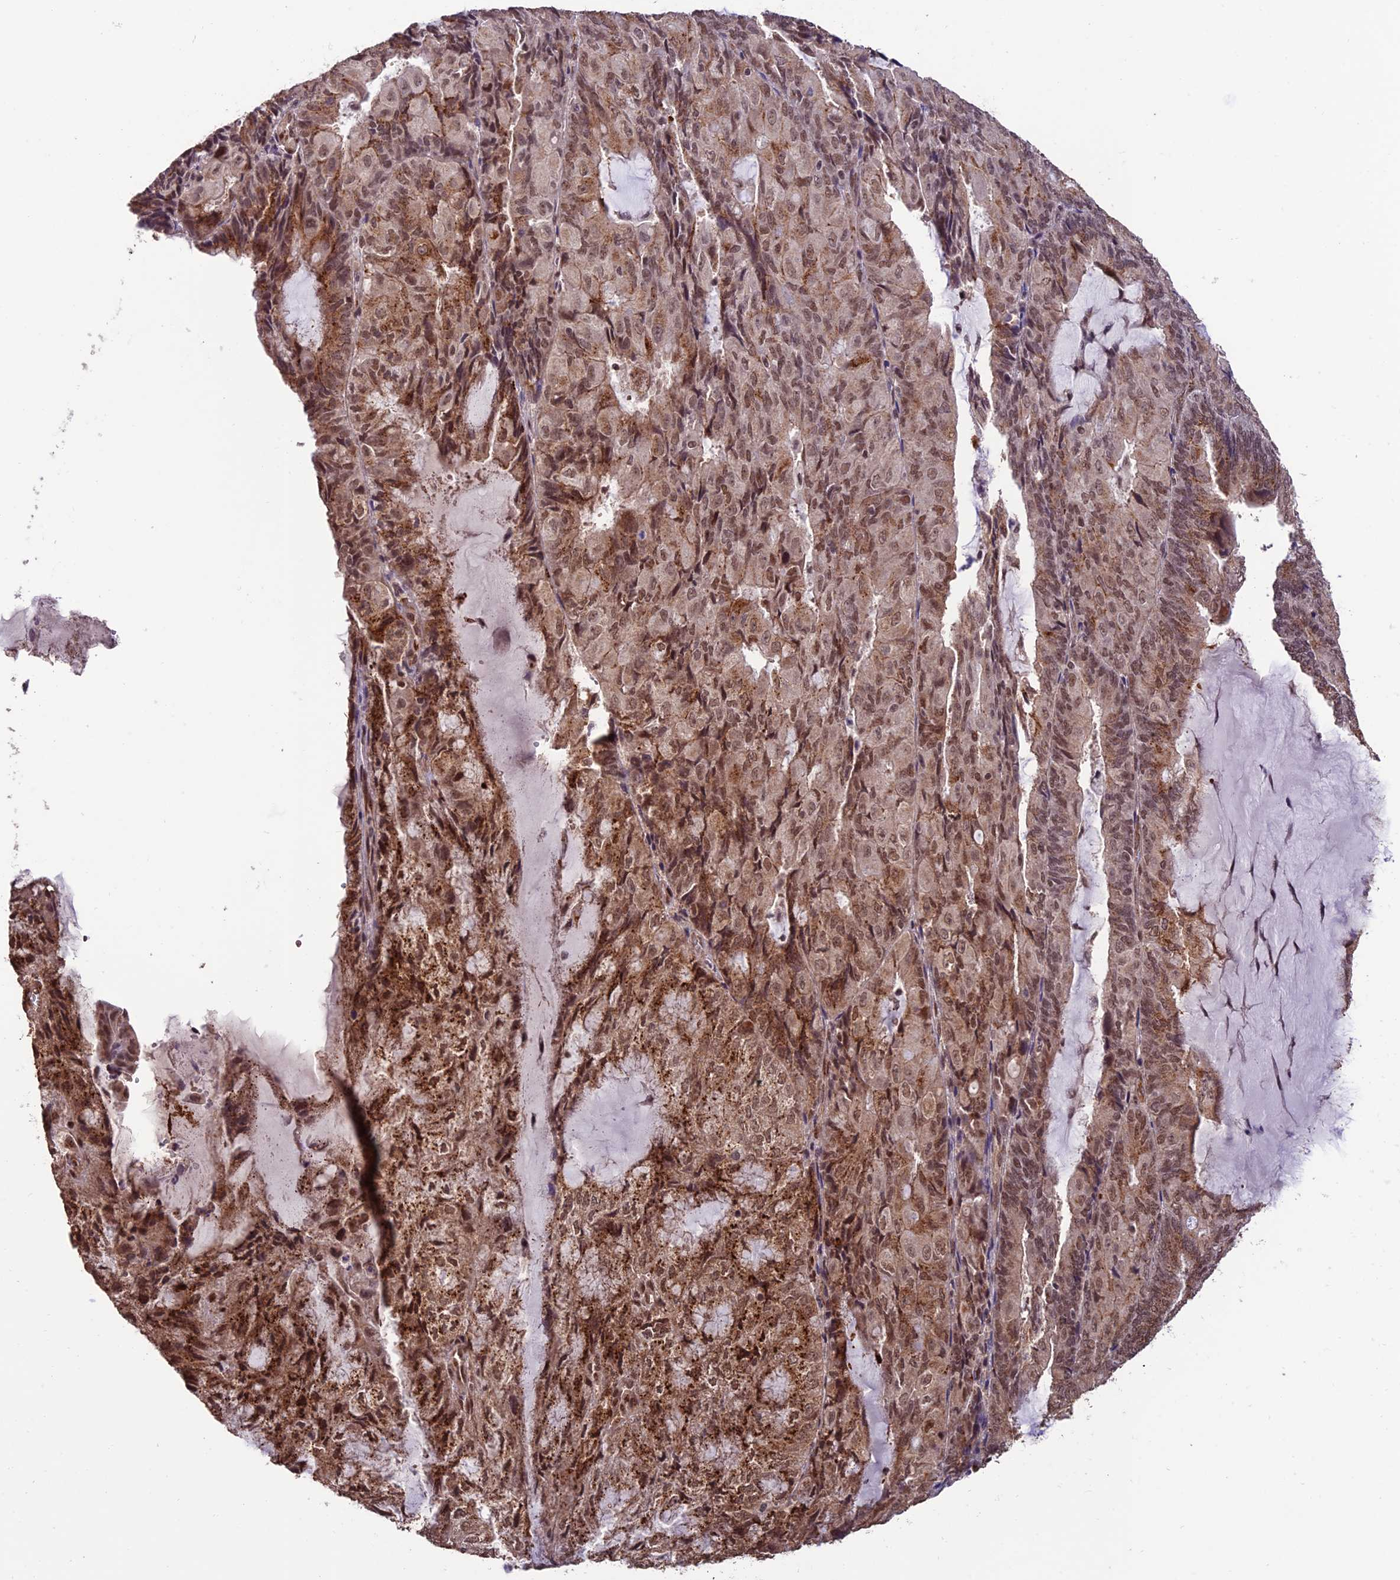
{"staining": {"intensity": "moderate", "quantity": ">75%", "location": "cytoplasmic/membranous,nuclear"}, "tissue": "endometrial cancer", "cell_type": "Tumor cells", "image_type": "cancer", "snomed": [{"axis": "morphology", "description": "Adenocarcinoma, NOS"}, {"axis": "topography", "description": "Endometrium"}], "caption": "This is an image of immunohistochemistry staining of adenocarcinoma (endometrial), which shows moderate positivity in the cytoplasmic/membranous and nuclear of tumor cells.", "gene": "CABIN1", "patient": {"sex": "female", "age": 81}}